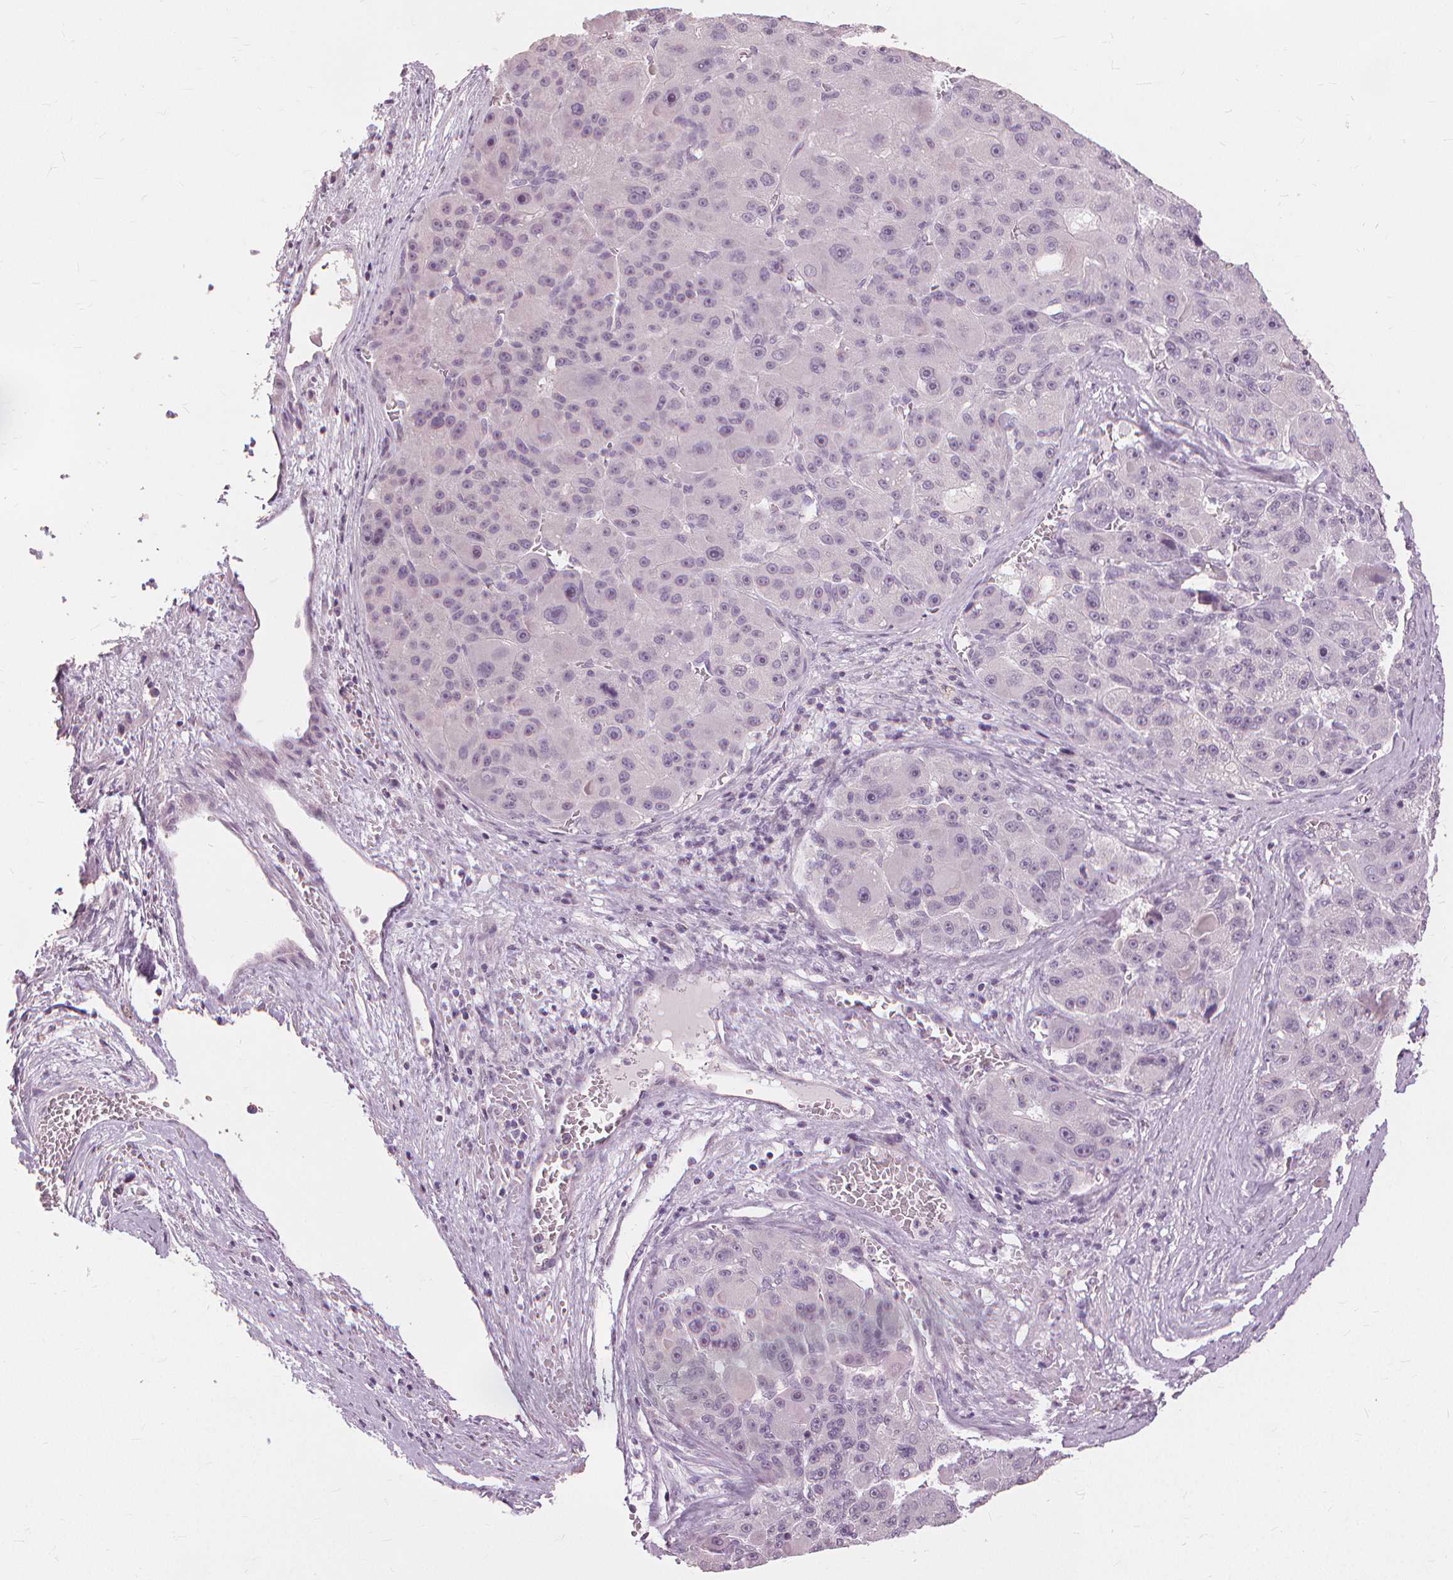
{"staining": {"intensity": "negative", "quantity": "none", "location": "none"}, "tissue": "liver cancer", "cell_type": "Tumor cells", "image_type": "cancer", "snomed": [{"axis": "morphology", "description": "Carcinoma, Hepatocellular, NOS"}, {"axis": "topography", "description": "Liver"}], "caption": "The immunohistochemistry photomicrograph has no significant staining in tumor cells of liver cancer tissue.", "gene": "SFTPD", "patient": {"sex": "male", "age": 76}}